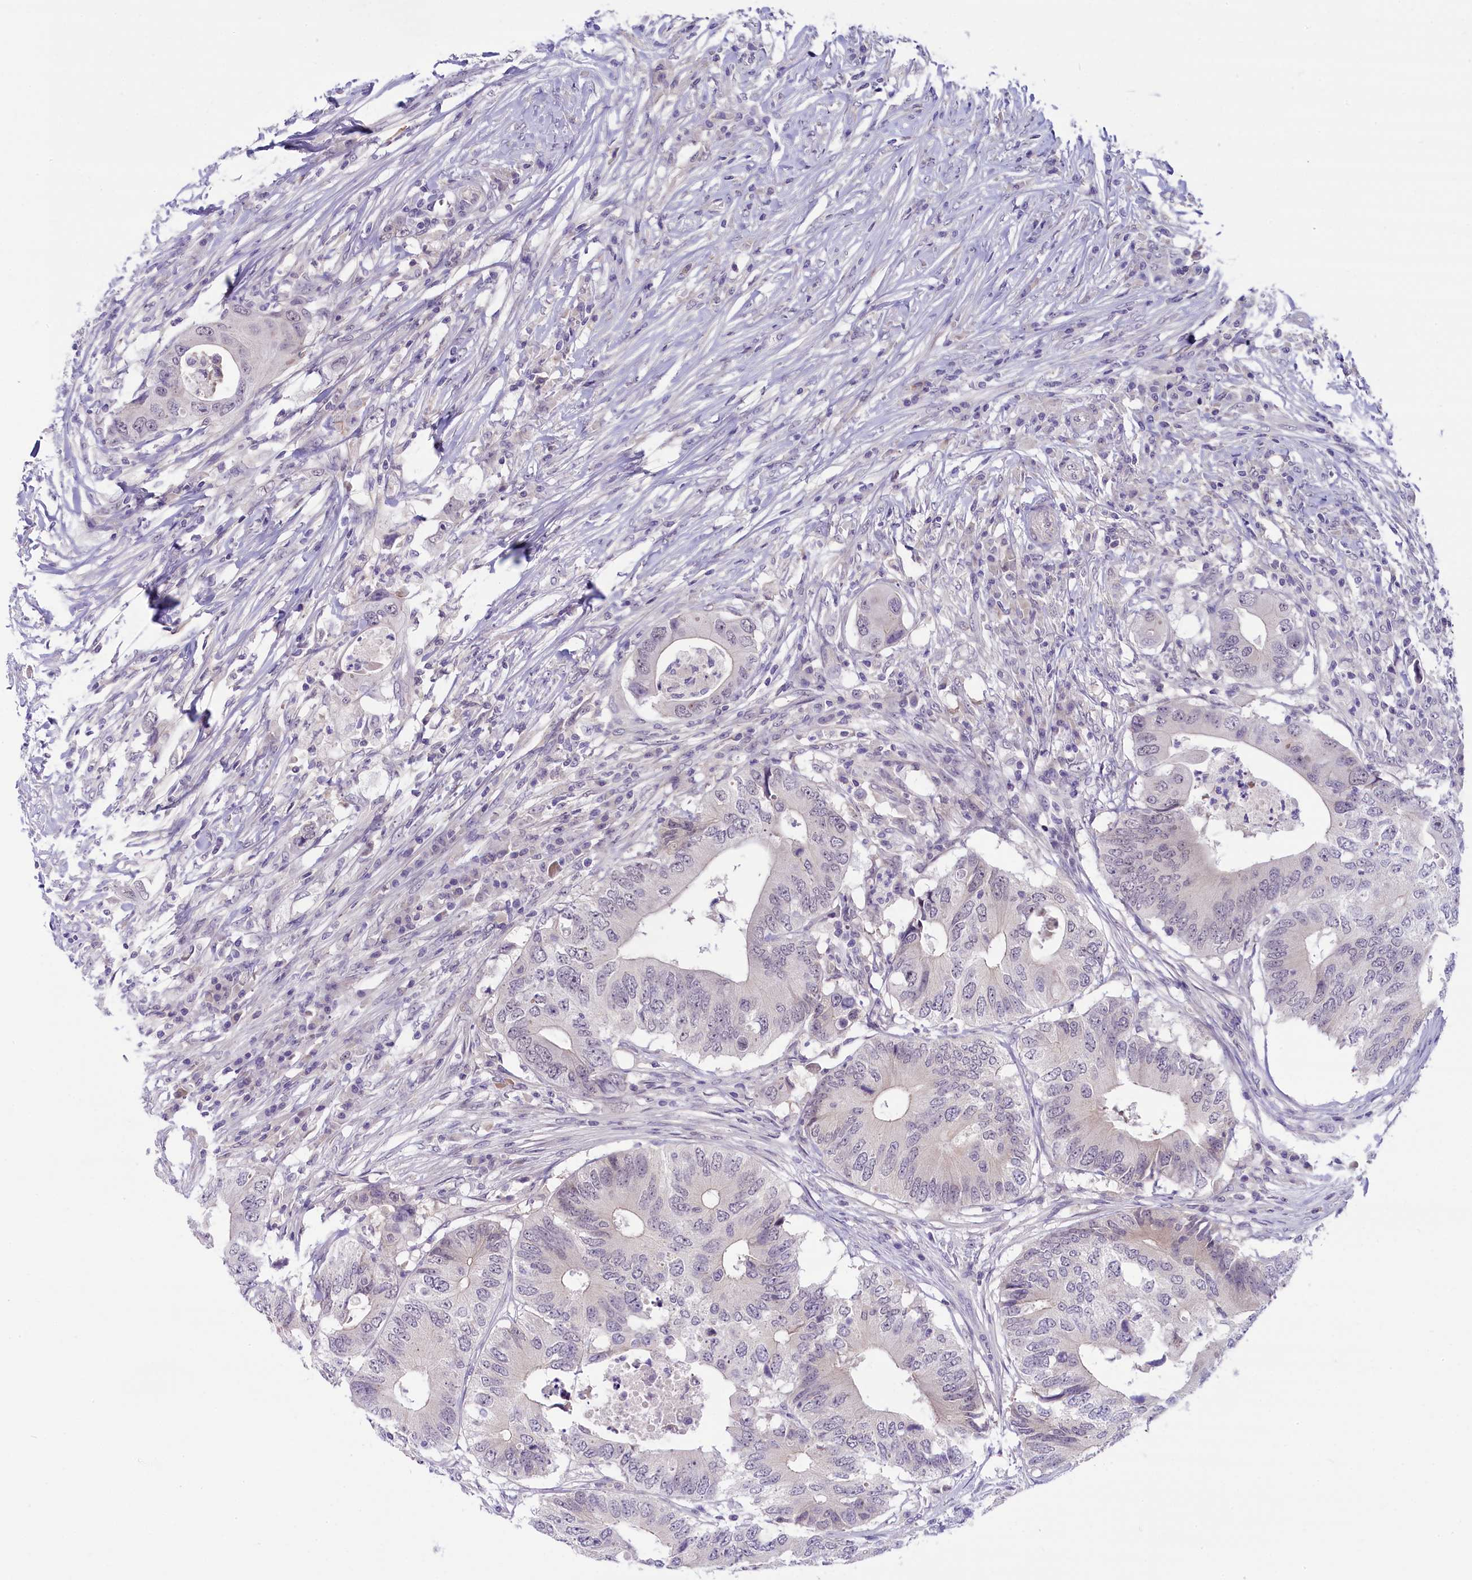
{"staining": {"intensity": "weak", "quantity": "<25%", "location": "nuclear"}, "tissue": "colorectal cancer", "cell_type": "Tumor cells", "image_type": "cancer", "snomed": [{"axis": "morphology", "description": "Adenocarcinoma, NOS"}, {"axis": "topography", "description": "Colon"}], "caption": "Tumor cells are negative for protein expression in human adenocarcinoma (colorectal).", "gene": "CRAMP1", "patient": {"sex": "male", "age": 71}}